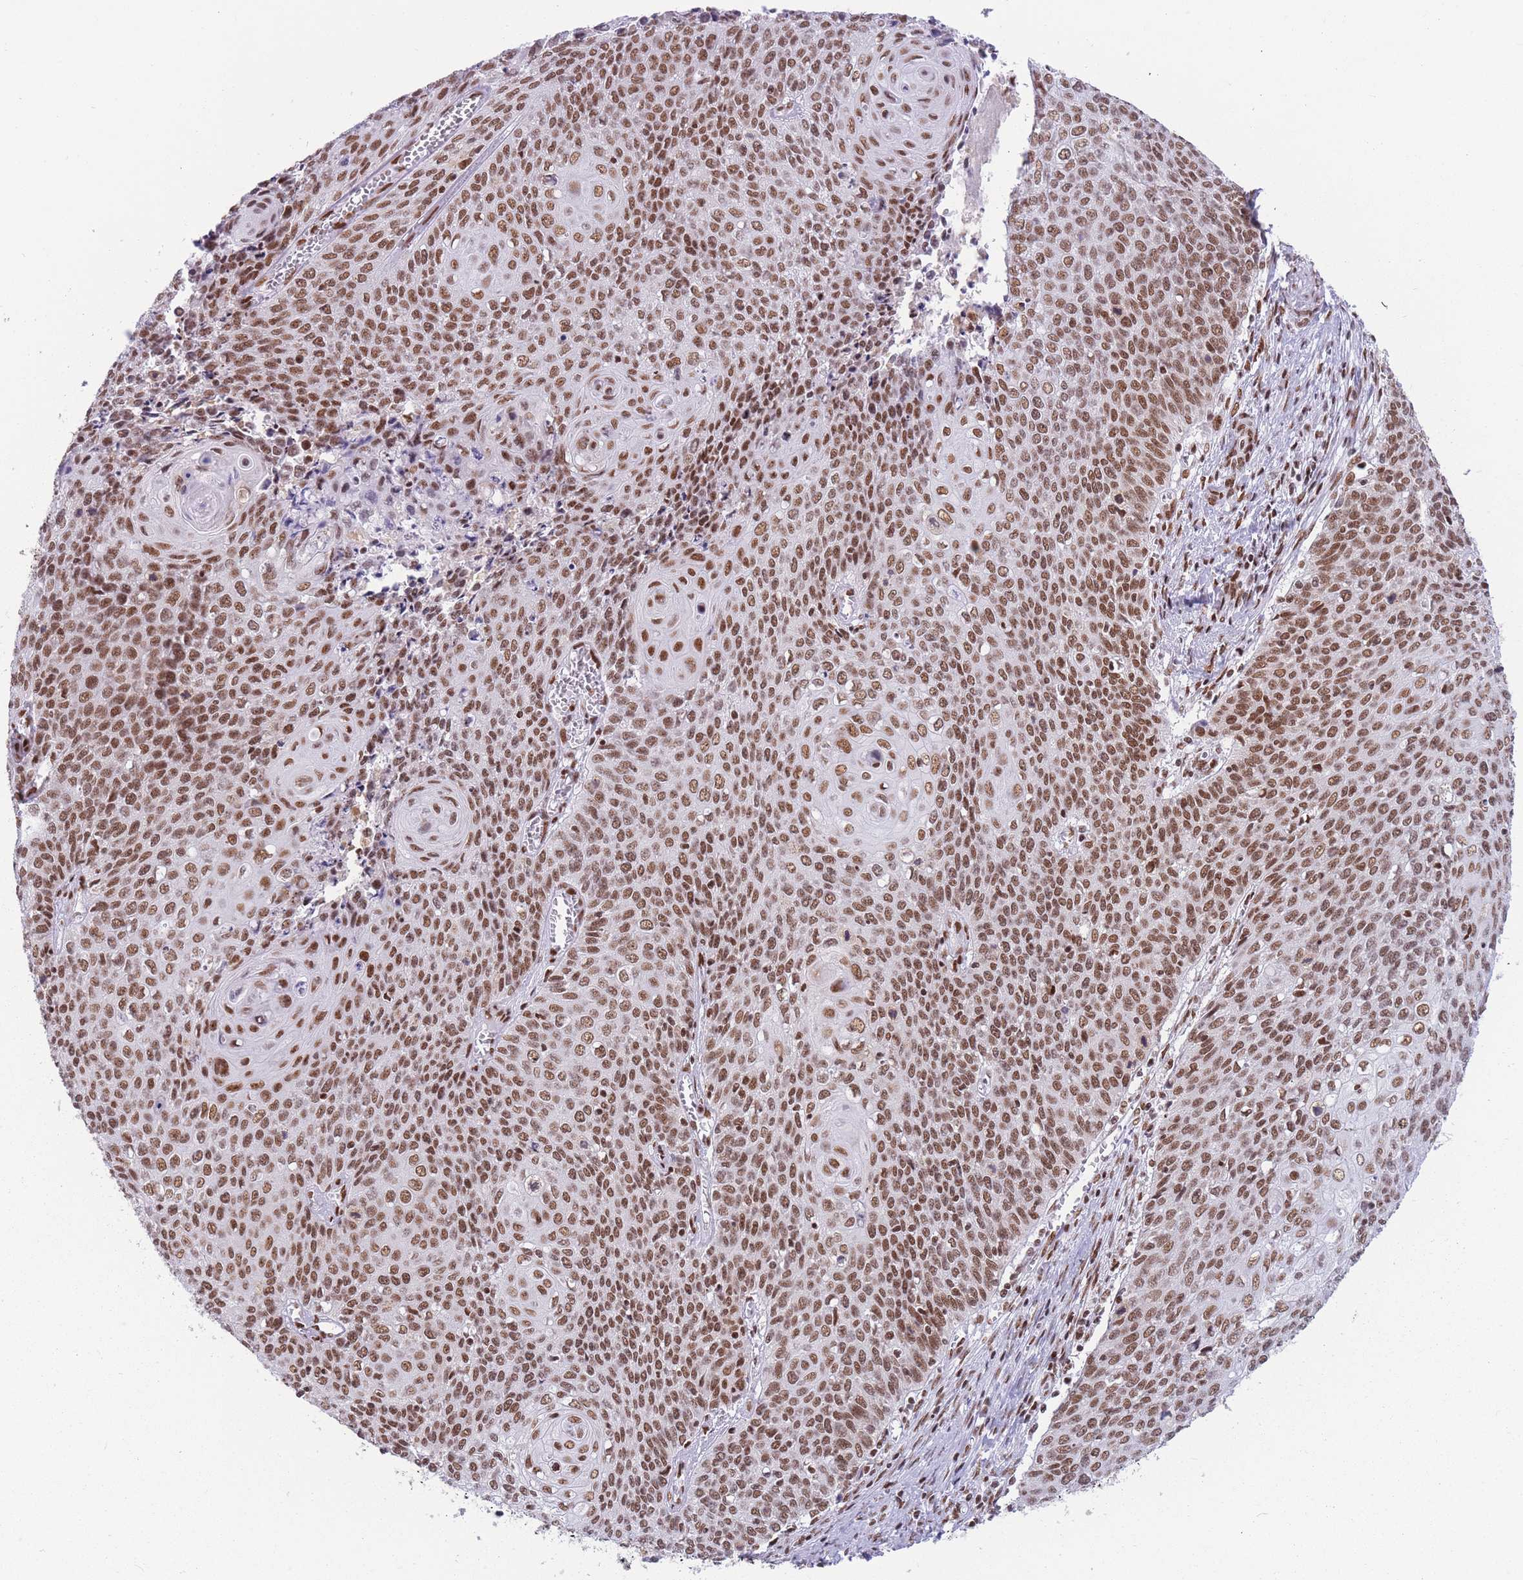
{"staining": {"intensity": "moderate", "quantity": ">75%", "location": "nuclear"}, "tissue": "cervical cancer", "cell_type": "Tumor cells", "image_type": "cancer", "snomed": [{"axis": "morphology", "description": "Squamous cell carcinoma, NOS"}, {"axis": "topography", "description": "Cervix"}], "caption": "Protein expression analysis of human cervical squamous cell carcinoma reveals moderate nuclear expression in approximately >75% of tumor cells.", "gene": "HNRNPUL1", "patient": {"sex": "female", "age": 39}}